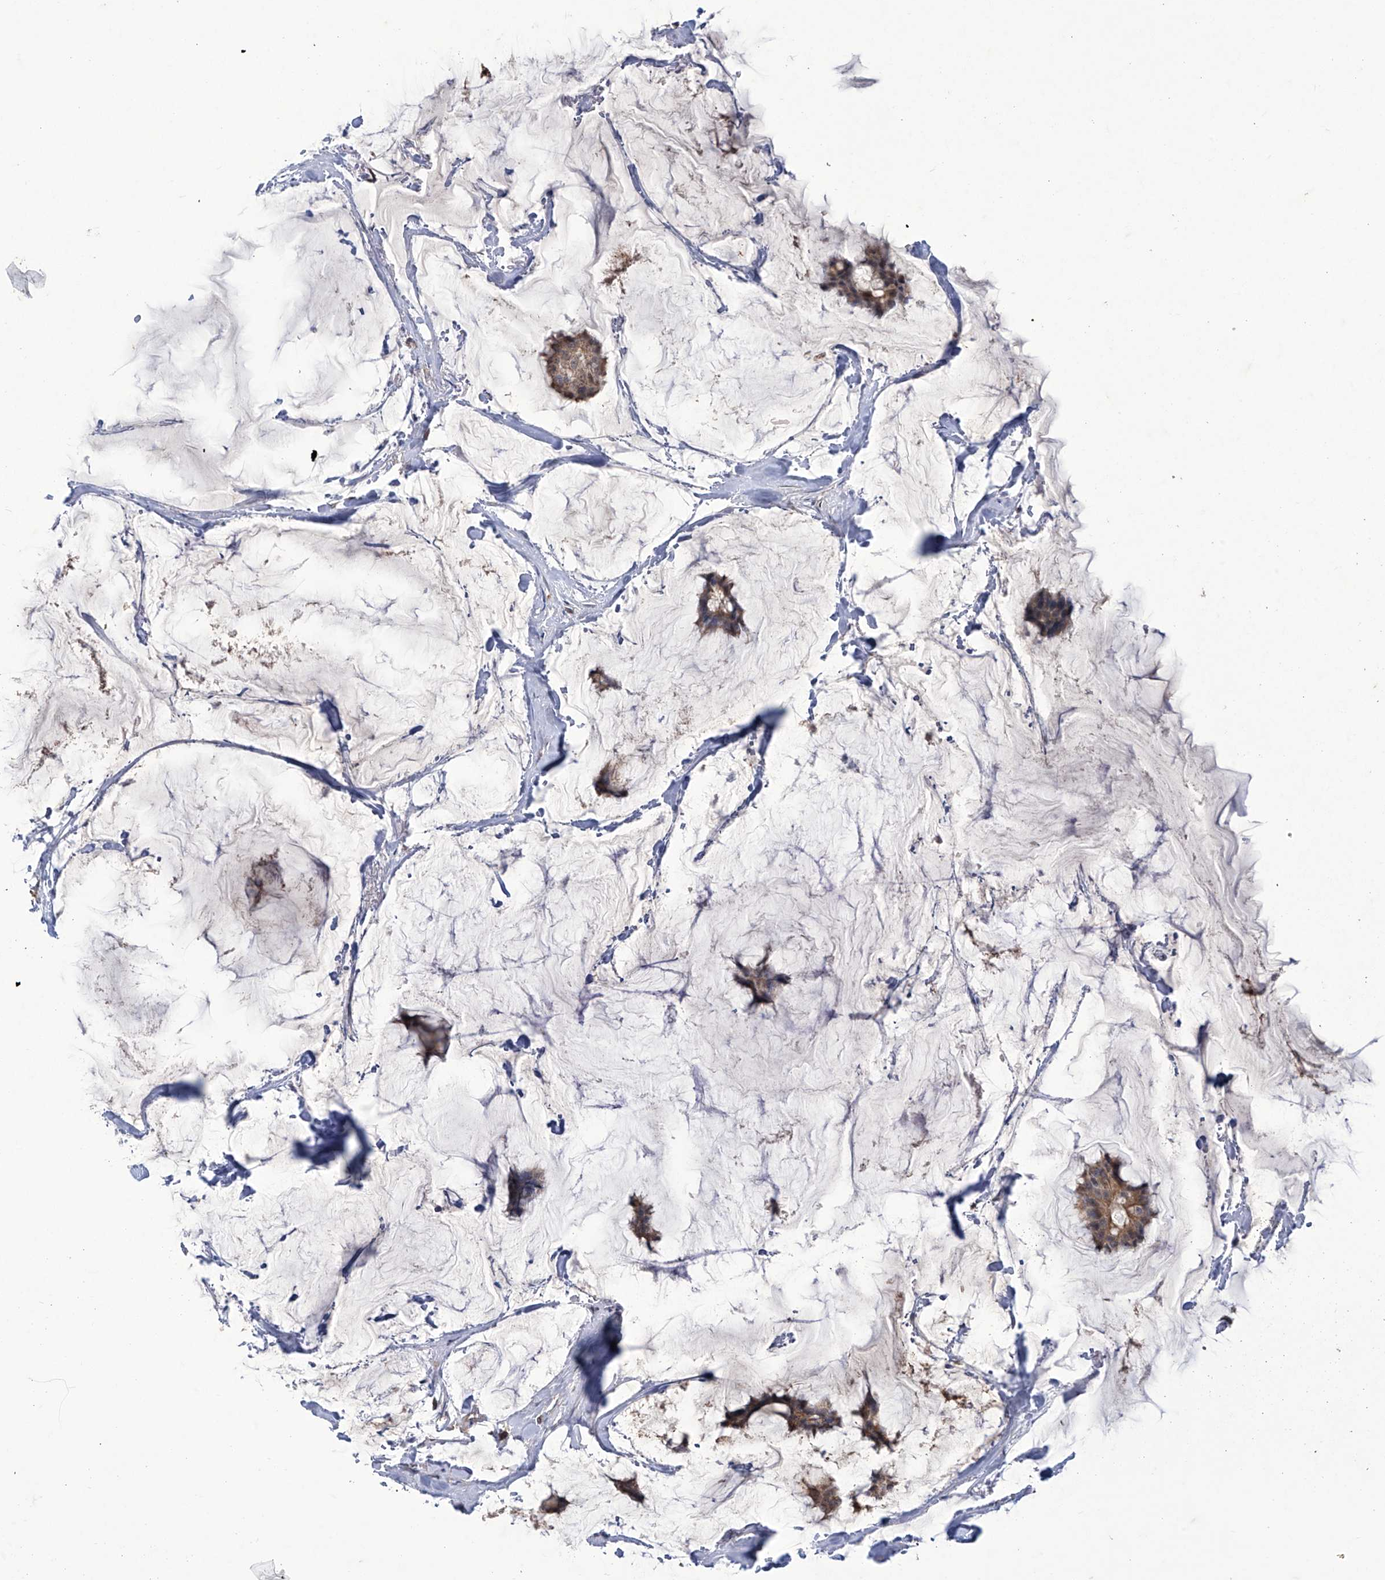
{"staining": {"intensity": "weak", "quantity": ">75%", "location": "cytoplasmic/membranous"}, "tissue": "breast cancer", "cell_type": "Tumor cells", "image_type": "cancer", "snomed": [{"axis": "morphology", "description": "Duct carcinoma"}, {"axis": "topography", "description": "Breast"}], "caption": "IHC (DAB) staining of breast infiltrating ductal carcinoma reveals weak cytoplasmic/membranous protein positivity in about >75% of tumor cells.", "gene": "TRIM60", "patient": {"sex": "female", "age": 93}}